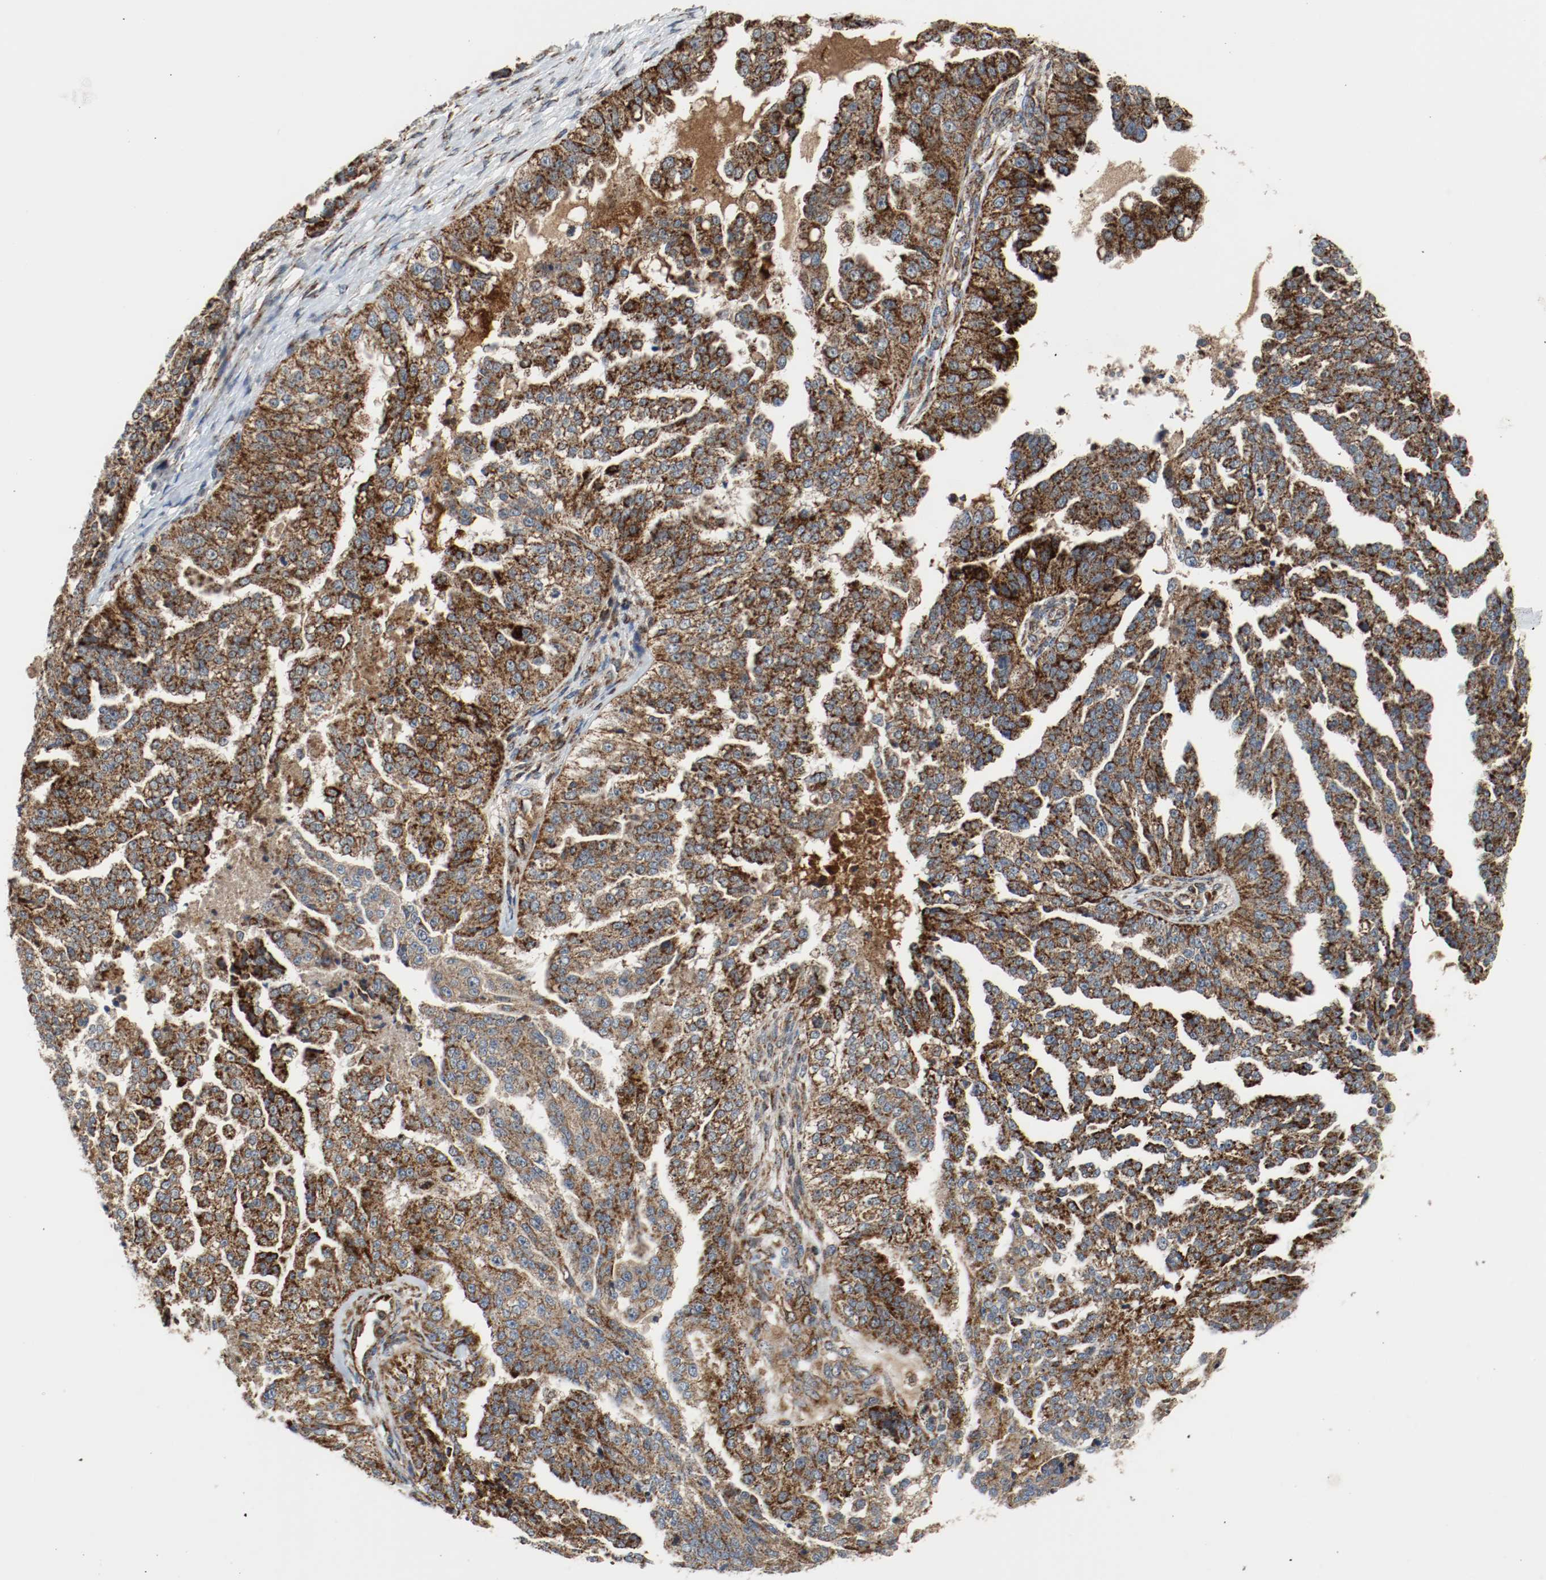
{"staining": {"intensity": "strong", "quantity": ">75%", "location": "cytoplasmic/membranous"}, "tissue": "ovarian cancer", "cell_type": "Tumor cells", "image_type": "cancer", "snomed": [{"axis": "morphology", "description": "Cystadenocarcinoma, serous, NOS"}, {"axis": "topography", "description": "Ovary"}], "caption": "The image demonstrates a brown stain indicating the presence of a protein in the cytoplasmic/membranous of tumor cells in ovarian cancer (serous cystadenocarcinoma).", "gene": "TXNRD1", "patient": {"sex": "female", "age": 58}}